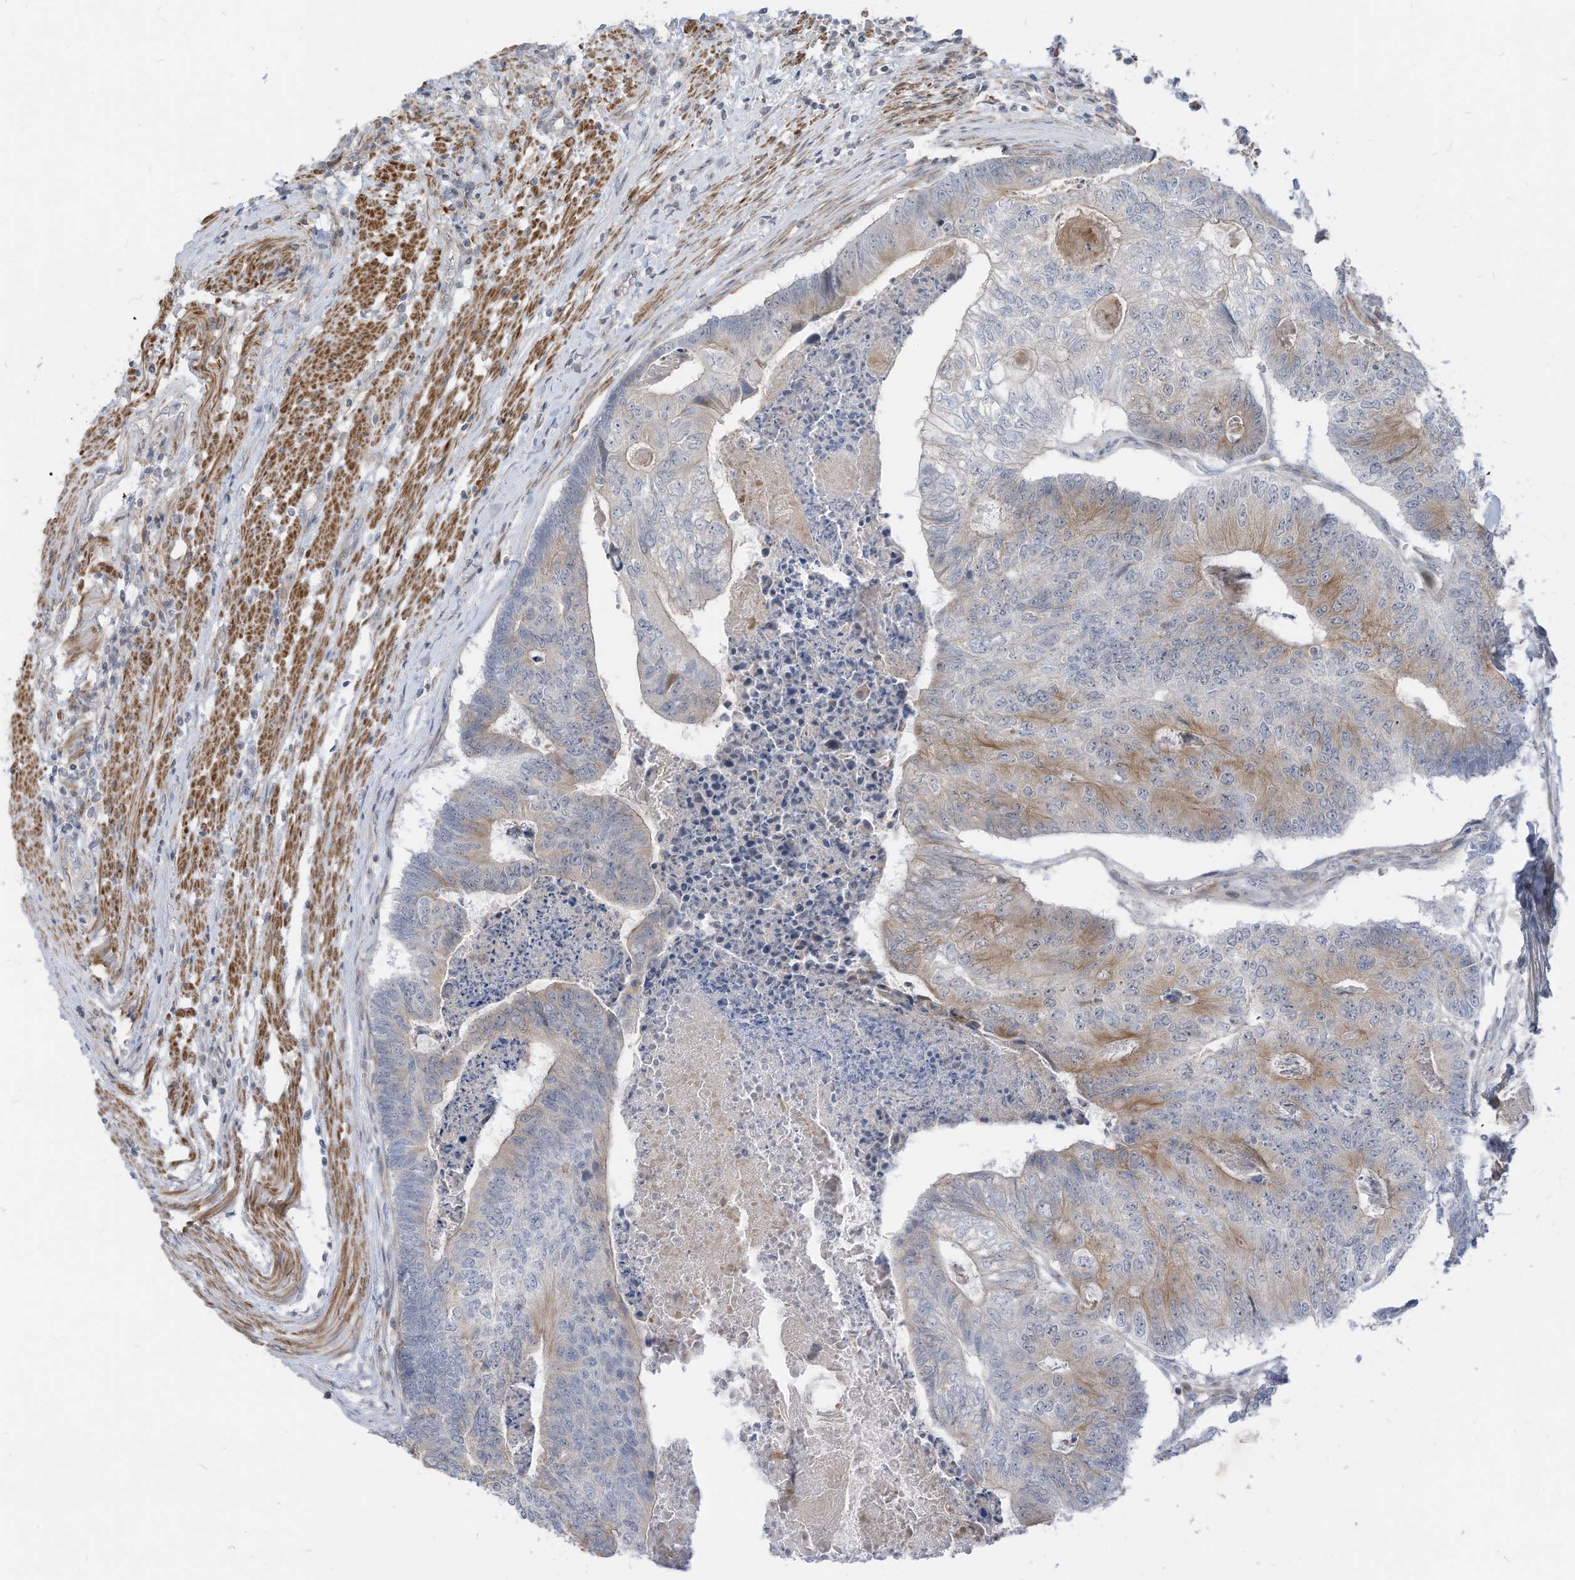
{"staining": {"intensity": "moderate", "quantity": "<25%", "location": "cytoplasmic/membranous"}, "tissue": "colorectal cancer", "cell_type": "Tumor cells", "image_type": "cancer", "snomed": [{"axis": "morphology", "description": "Adenocarcinoma, NOS"}, {"axis": "topography", "description": "Colon"}], "caption": "This histopathology image displays IHC staining of human colorectal cancer (adenocarcinoma), with low moderate cytoplasmic/membranous expression in about <25% of tumor cells.", "gene": "GPATCH3", "patient": {"sex": "female", "age": 67}}